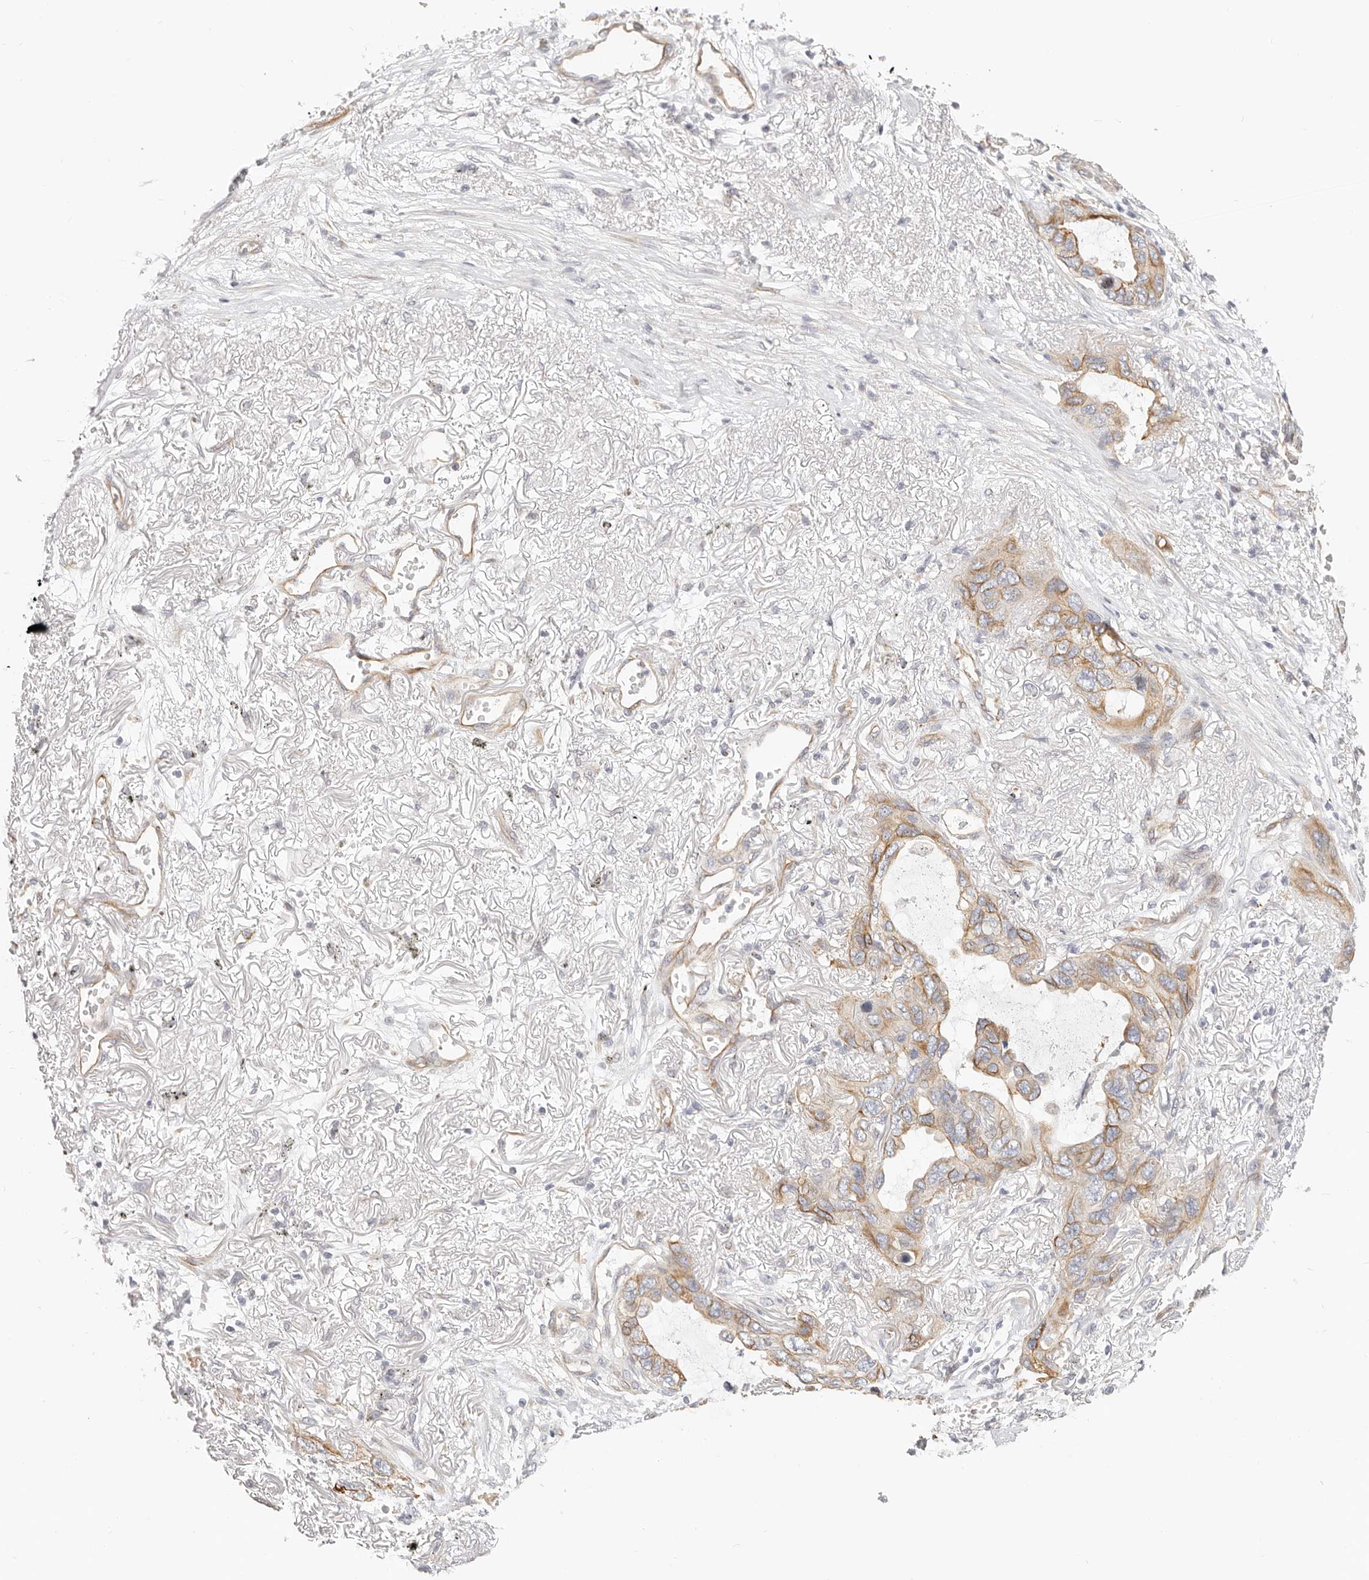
{"staining": {"intensity": "moderate", "quantity": "<25%", "location": "cytoplasmic/membranous"}, "tissue": "lung cancer", "cell_type": "Tumor cells", "image_type": "cancer", "snomed": [{"axis": "morphology", "description": "Squamous cell carcinoma, NOS"}, {"axis": "topography", "description": "Lung"}], "caption": "The micrograph shows staining of lung squamous cell carcinoma, revealing moderate cytoplasmic/membranous protein staining (brown color) within tumor cells.", "gene": "DTNBP1", "patient": {"sex": "female", "age": 73}}